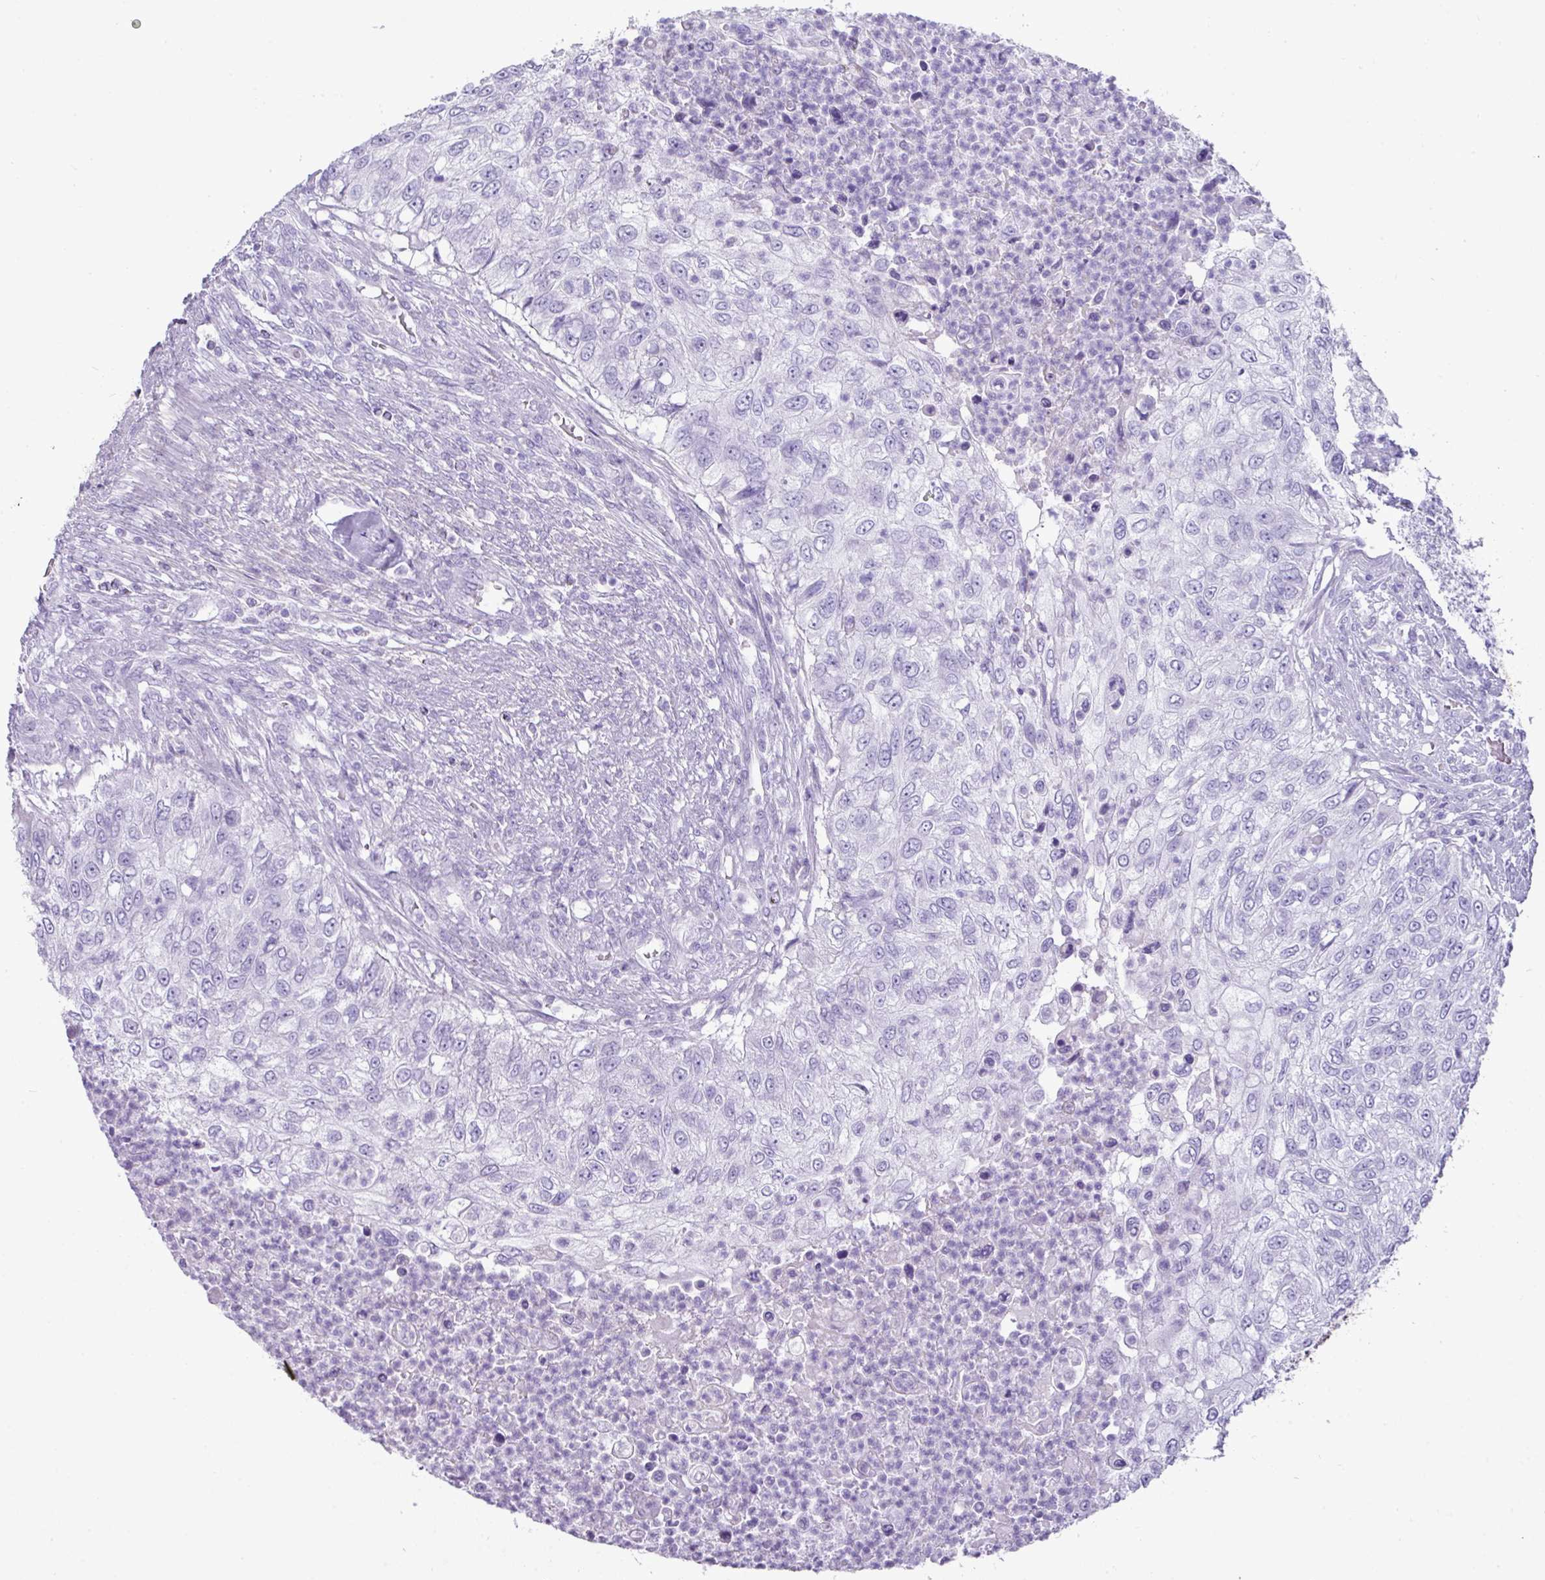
{"staining": {"intensity": "negative", "quantity": "none", "location": "none"}, "tissue": "urothelial cancer", "cell_type": "Tumor cells", "image_type": "cancer", "snomed": [{"axis": "morphology", "description": "Urothelial carcinoma, High grade"}, {"axis": "topography", "description": "Urinary bladder"}], "caption": "IHC photomicrograph of urothelial carcinoma (high-grade) stained for a protein (brown), which exhibits no positivity in tumor cells. (DAB immunohistochemistry, high magnification).", "gene": "GSTA3", "patient": {"sex": "female", "age": 60}}